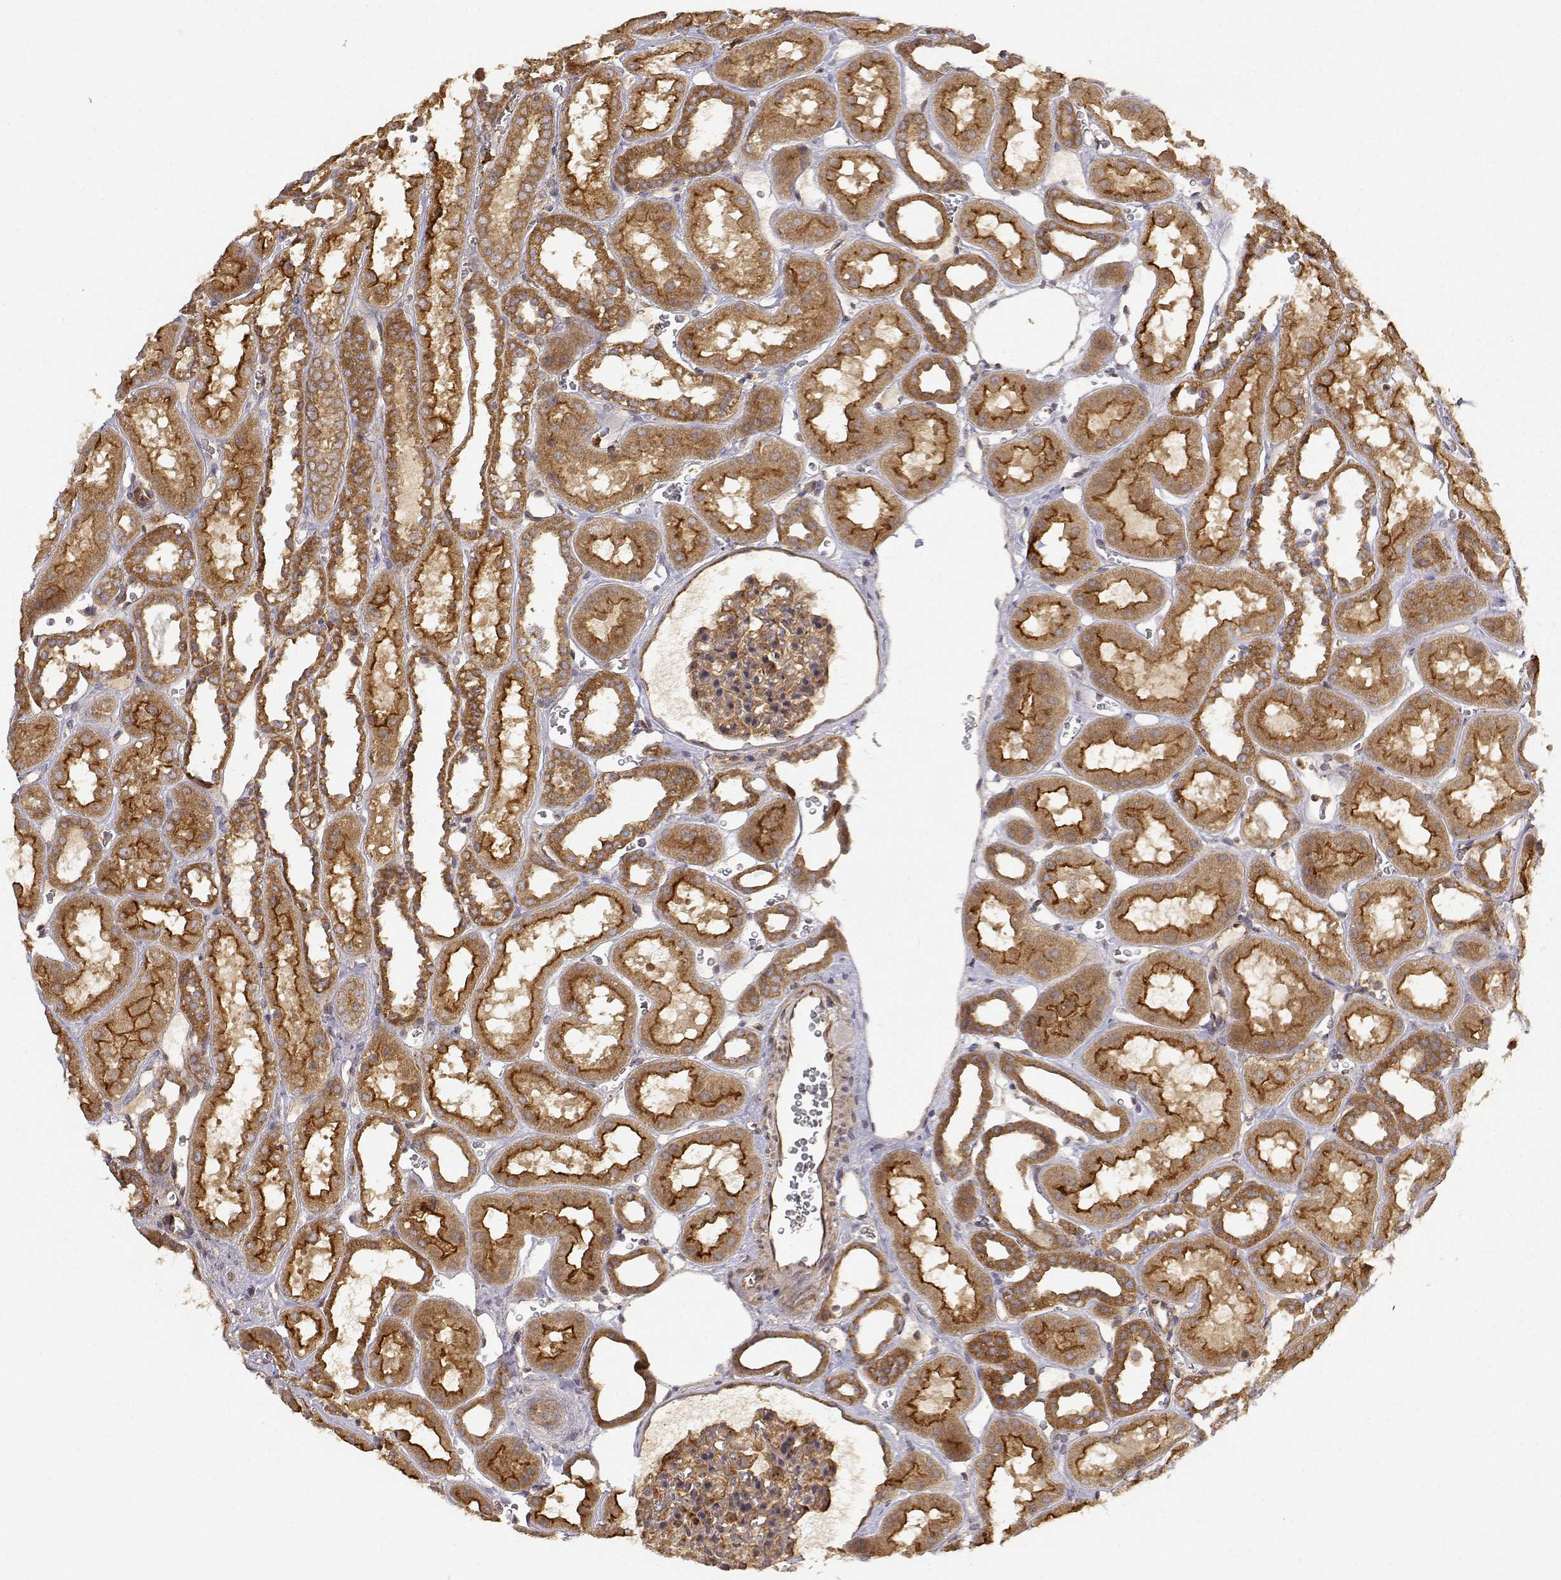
{"staining": {"intensity": "moderate", "quantity": ">75%", "location": "cytoplasmic/membranous"}, "tissue": "kidney", "cell_type": "Cells in glomeruli", "image_type": "normal", "snomed": [{"axis": "morphology", "description": "Normal tissue, NOS"}, {"axis": "topography", "description": "Kidney"}], "caption": "Cells in glomeruli display medium levels of moderate cytoplasmic/membranous staining in approximately >75% of cells in normal kidney.", "gene": "CDK5RAP2", "patient": {"sex": "female", "age": 41}}